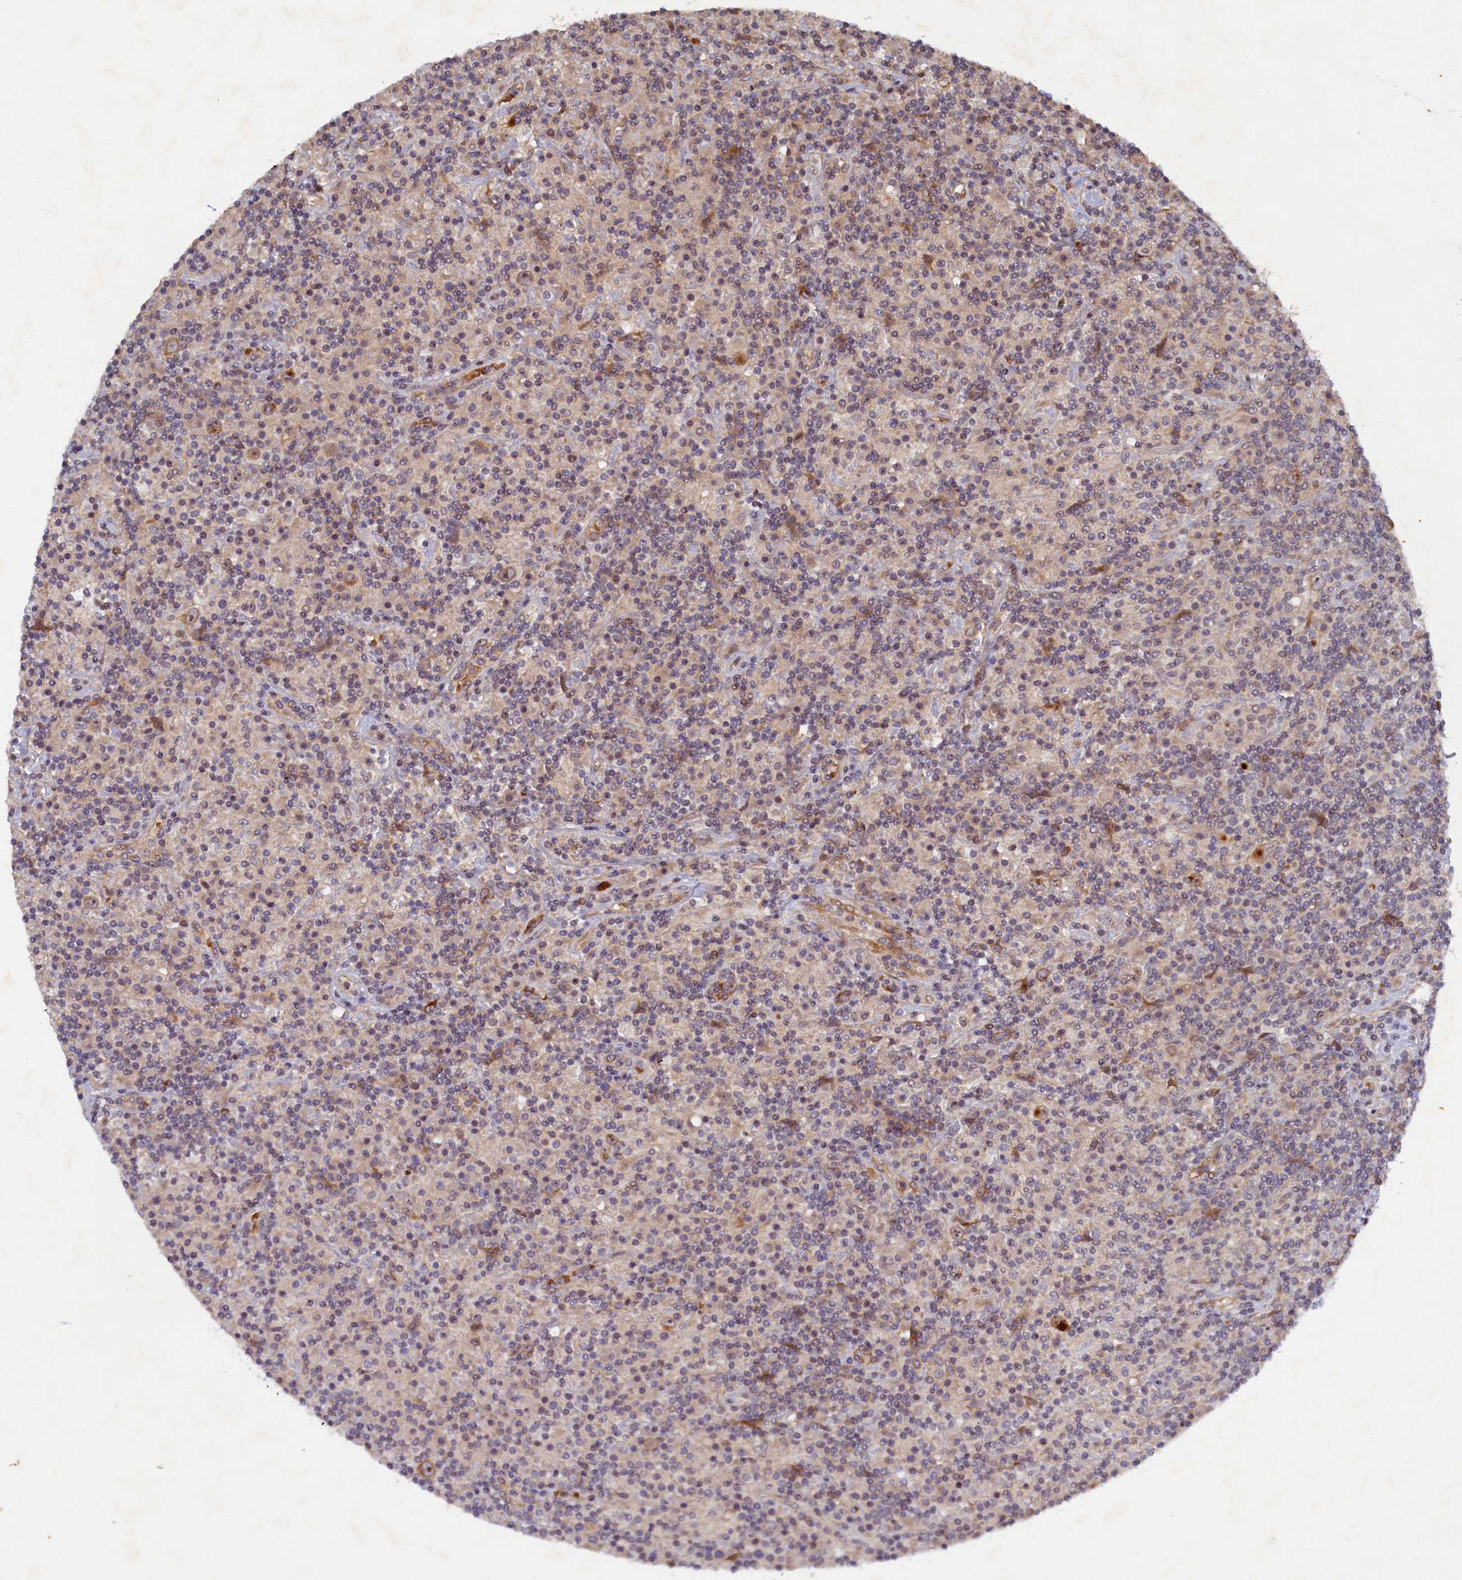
{"staining": {"intensity": "moderate", "quantity": ">75%", "location": "cytoplasmic/membranous,nuclear"}, "tissue": "lymphoma", "cell_type": "Tumor cells", "image_type": "cancer", "snomed": [{"axis": "morphology", "description": "Hodgkin's disease, NOS"}, {"axis": "topography", "description": "Lymph node"}], "caption": "A brown stain highlights moderate cytoplasmic/membranous and nuclear expression of a protein in human Hodgkin's disease tumor cells.", "gene": "CEP20", "patient": {"sex": "male", "age": 70}}